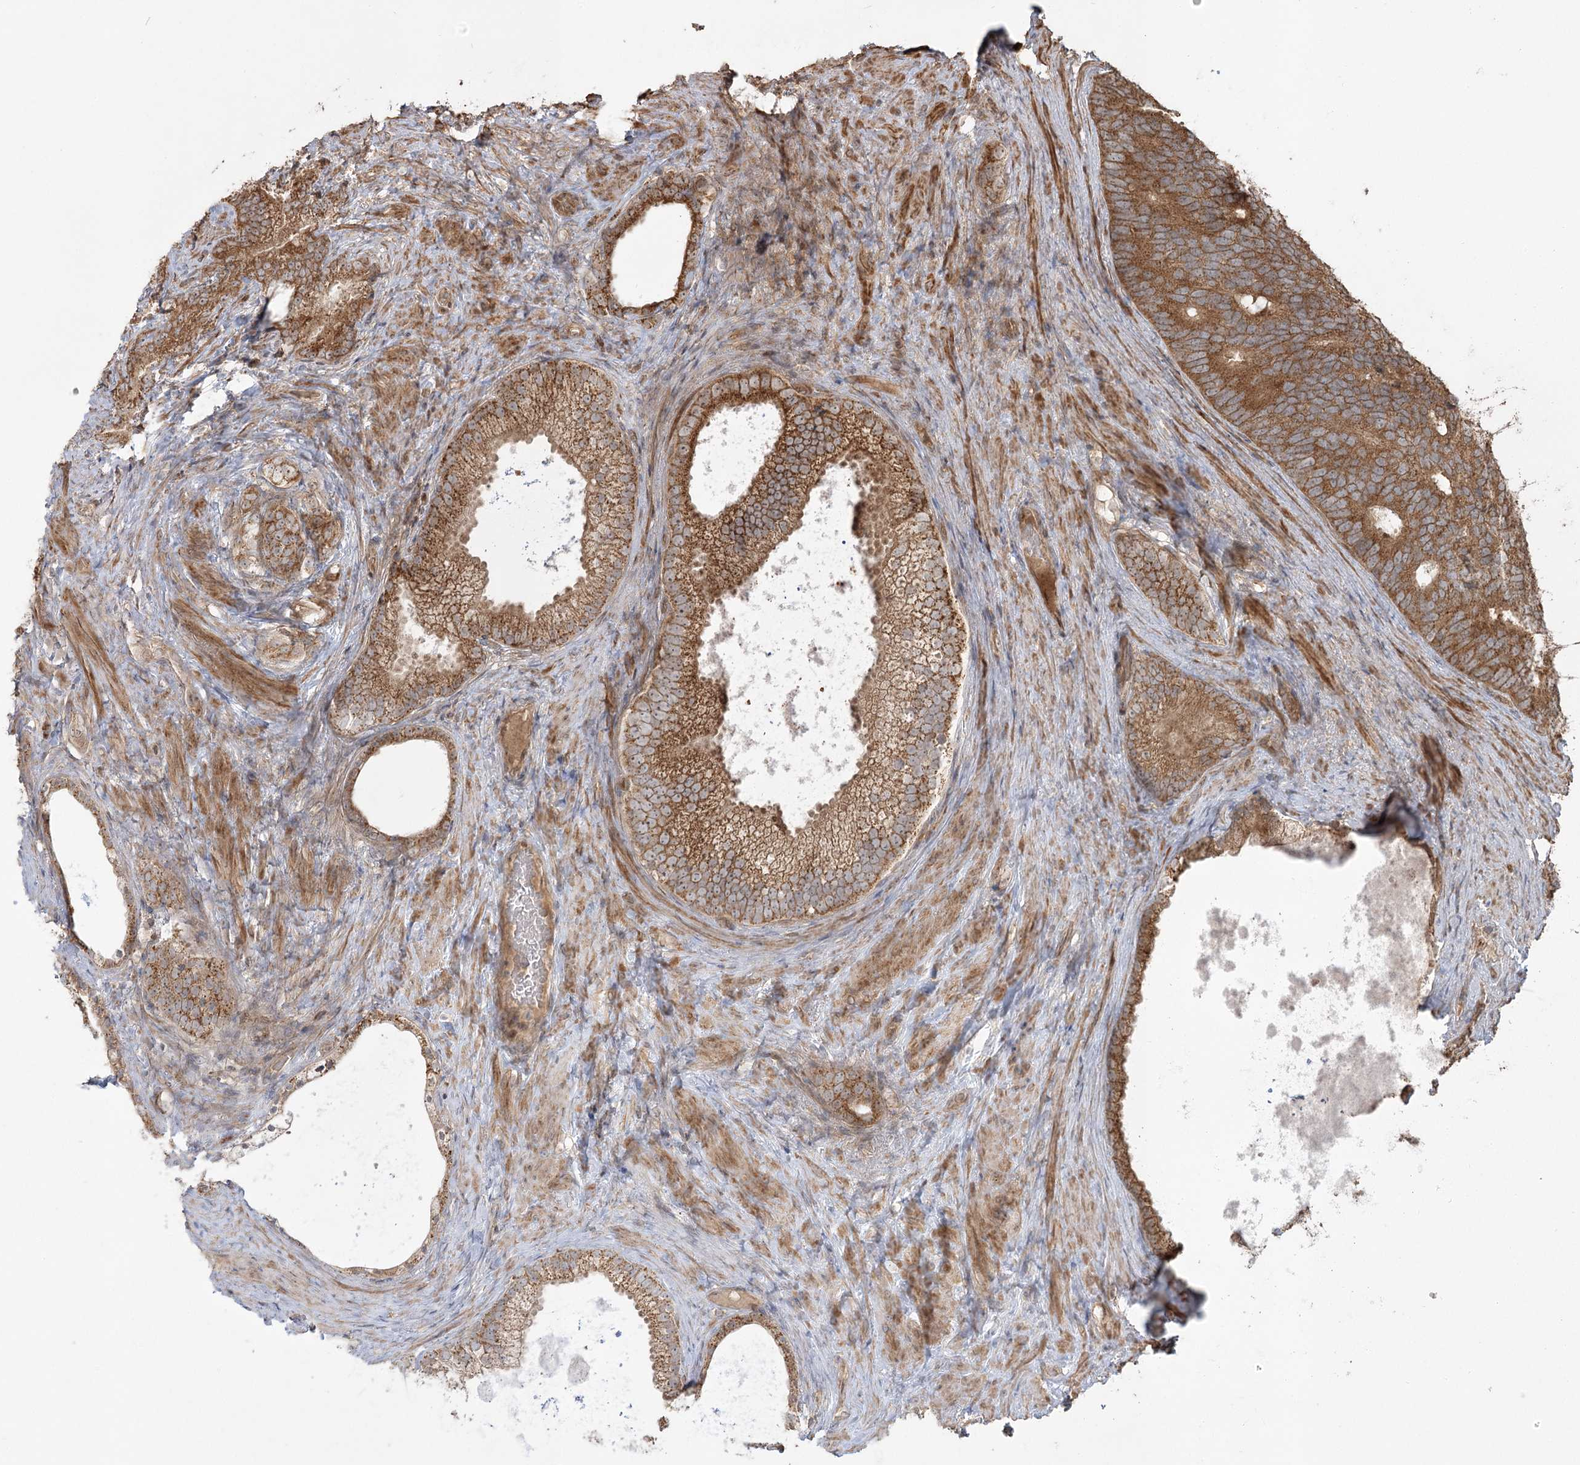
{"staining": {"intensity": "strong", "quantity": ">75%", "location": "cytoplasmic/membranous"}, "tissue": "prostate cancer", "cell_type": "Tumor cells", "image_type": "cancer", "snomed": [{"axis": "morphology", "description": "Adenocarcinoma, Low grade"}, {"axis": "topography", "description": "Prostate"}], "caption": "Protein staining demonstrates strong cytoplasmic/membranous staining in about >75% of tumor cells in prostate low-grade adenocarcinoma.", "gene": "CPLANE1", "patient": {"sex": "male", "age": 71}}